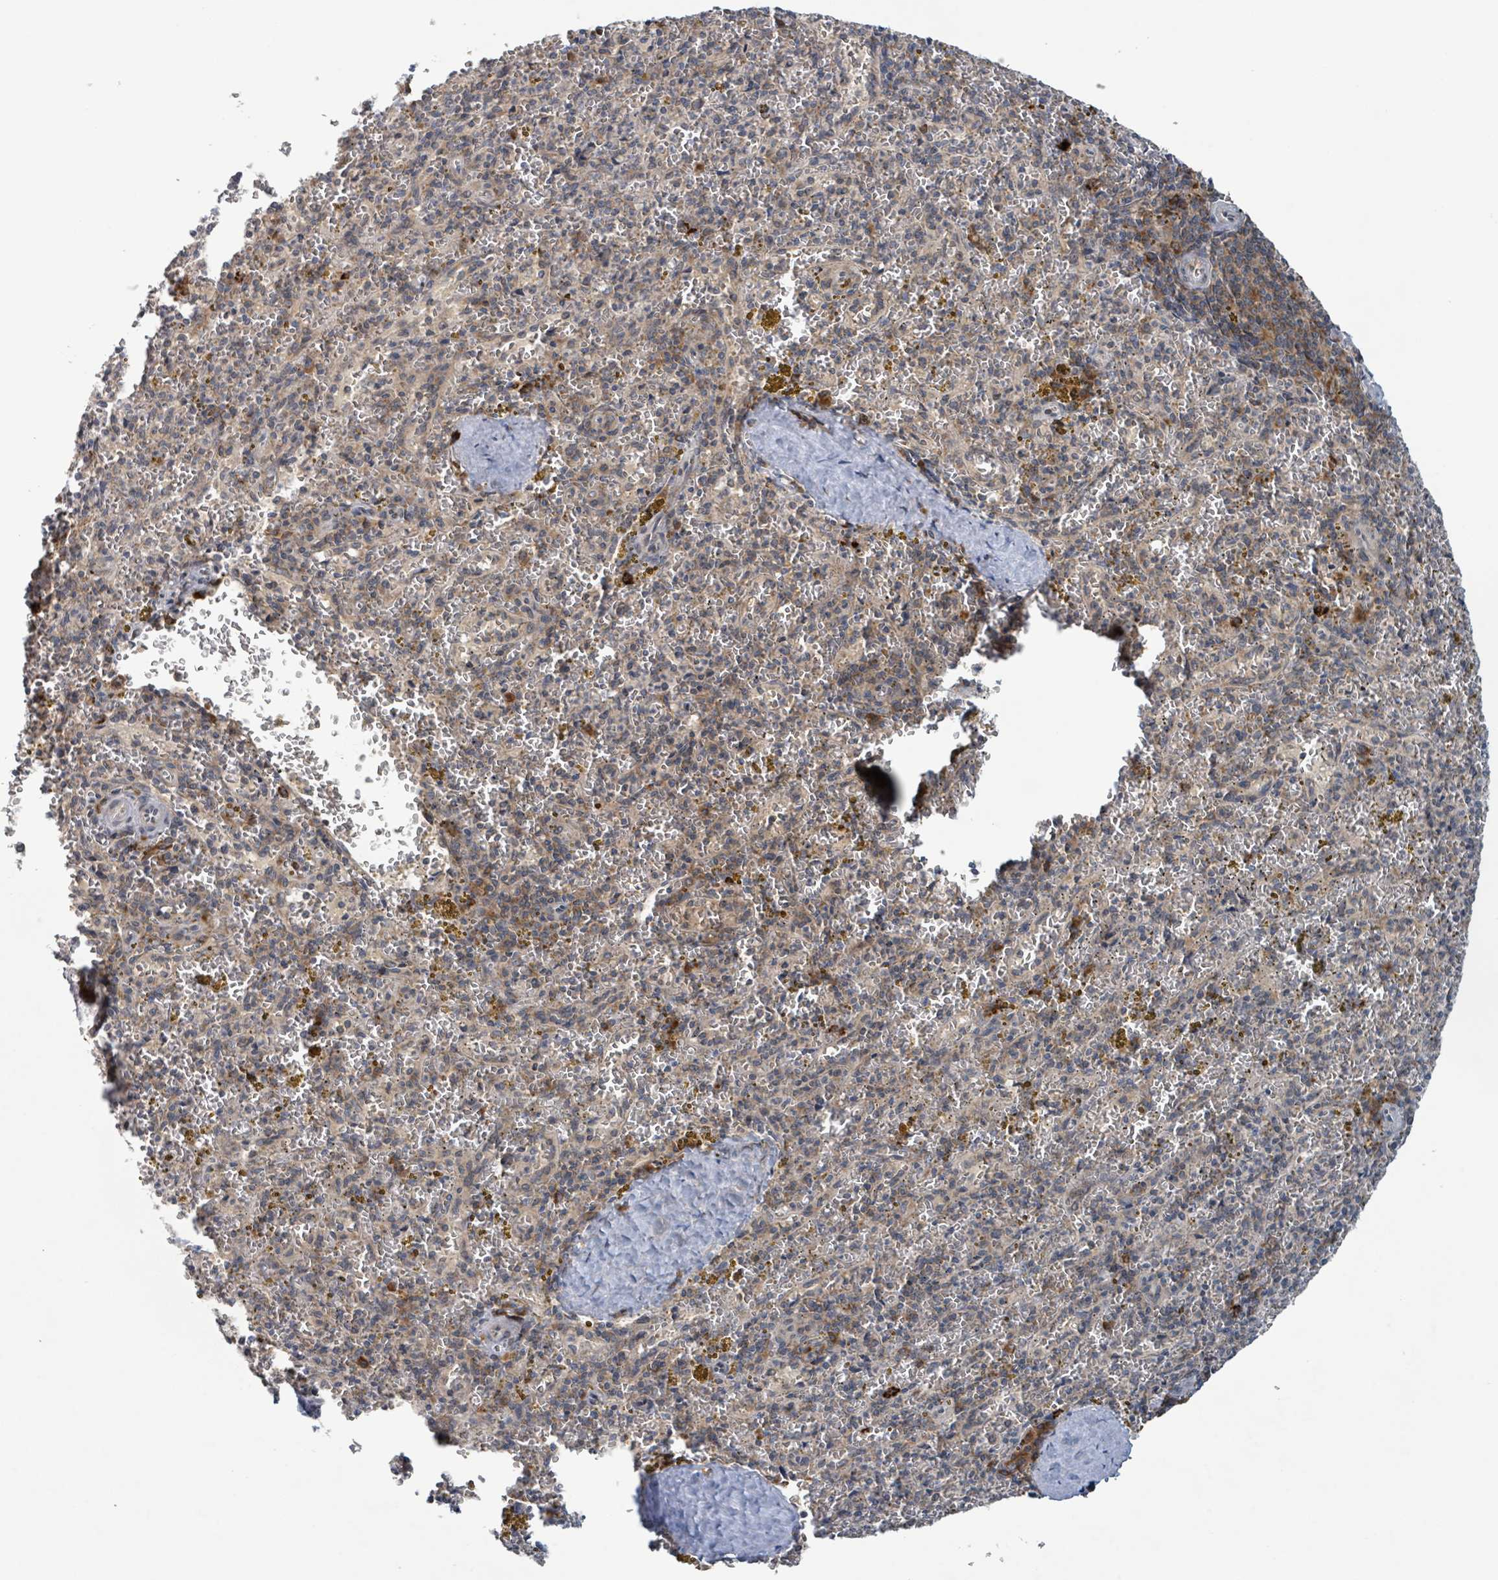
{"staining": {"intensity": "weak", "quantity": "<25%", "location": "cytoplasmic/membranous"}, "tissue": "spleen", "cell_type": "Cells in red pulp", "image_type": "normal", "snomed": [{"axis": "morphology", "description": "Normal tissue, NOS"}, {"axis": "topography", "description": "Spleen"}], "caption": "IHC image of normal spleen stained for a protein (brown), which reveals no staining in cells in red pulp.", "gene": "OR51E1", "patient": {"sex": "male", "age": 57}}